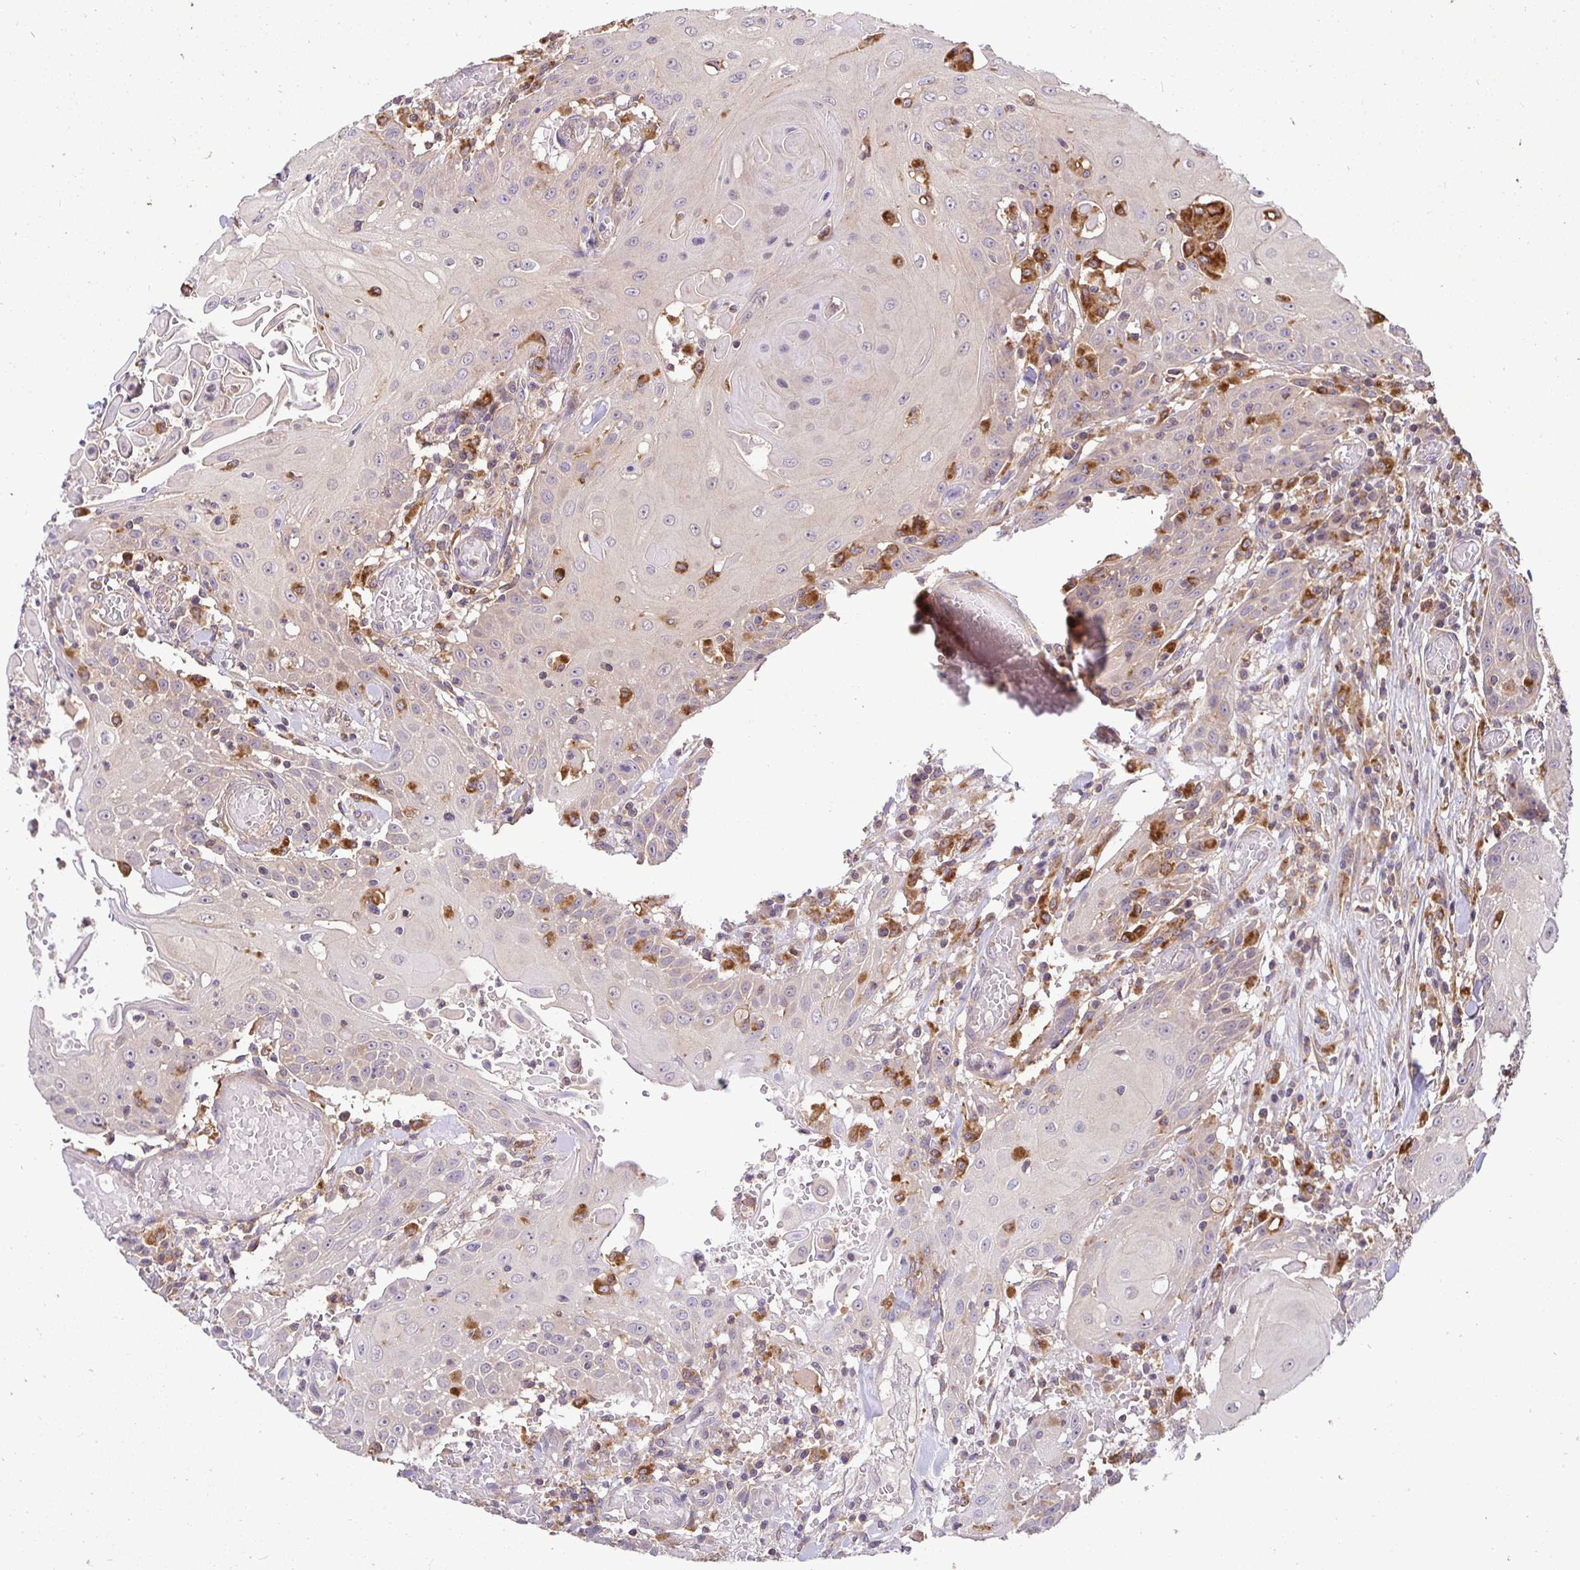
{"staining": {"intensity": "negative", "quantity": "none", "location": "none"}, "tissue": "head and neck cancer", "cell_type": "Tumor cells", "image_type": "cancer", "snomed": [{"axis": "morphology", "description": "Normal tissue, NOS"}, {"axis": "morphology", "description": "Squamous cell carcinoma, NOS"}, {"axis": "topography", "description": "Oral tissue"}, {"axis": "topography", "description": "Head-Neck"}], "caption": "Head and neck cancer was stained to show a protein in brown. There is no significant expression in tumor cells.", "gene": "ATP6V1F", "patient": {"sex": "female", "age": 55}}